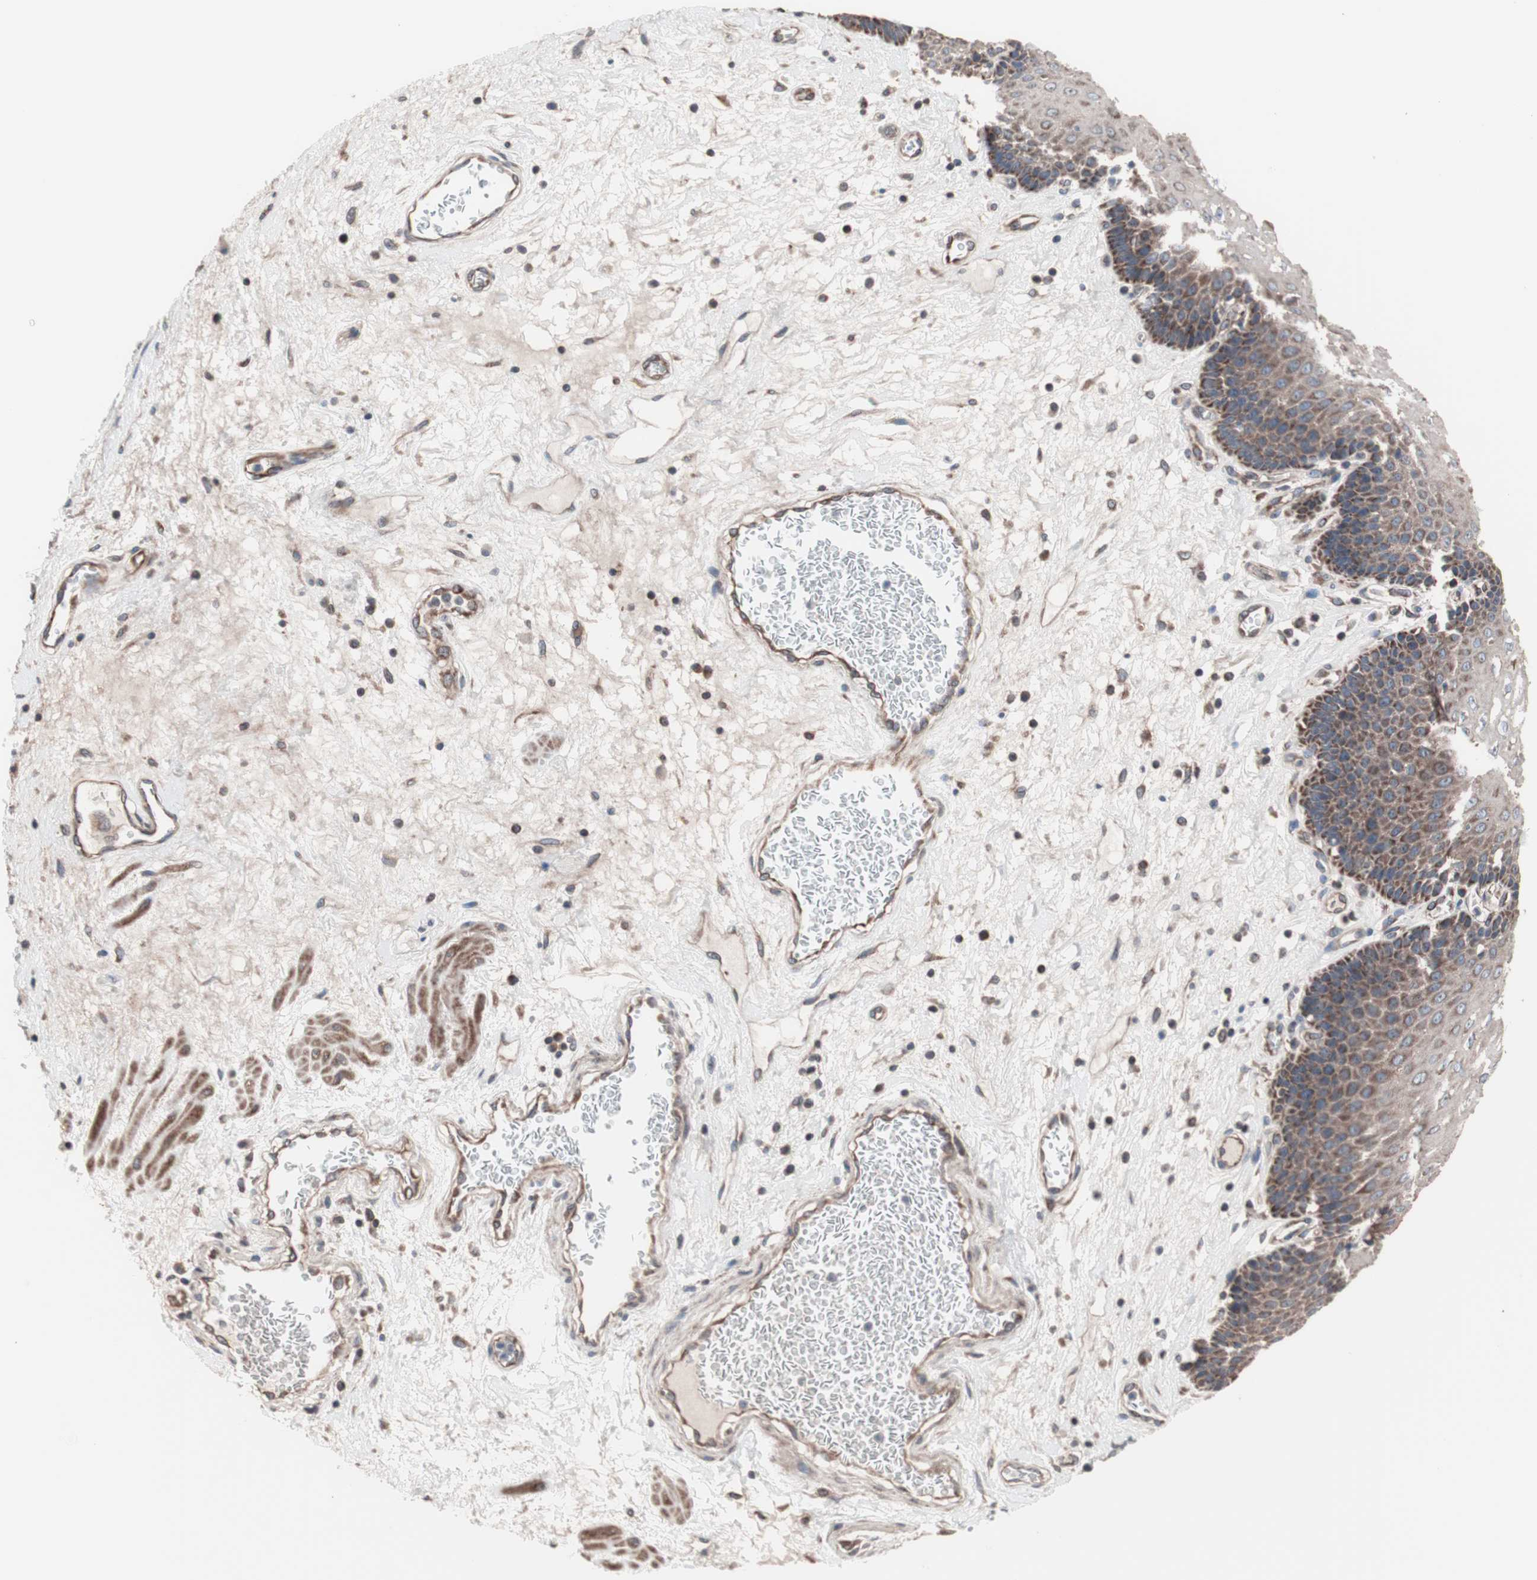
{"staining": {"intensity": "moderate", "quantity": ">75%", "location": "cytoplasmic/membranous"}, "tissue": "esophagus", "cell_type": "Squamous epithelial cells", "image_type": "normal", "snomed": [{"axis": "morphology", "description": "Normal tissue, NOS"}, {"axis": "topography", "description": "Esophagus"}], "caption": "Protein analysis of unremarkable esophagus exhibits moderate cytoplasmic/membranous staining in approximately >75% of squamous epithelial cells. Immunohistochemistry (ihc) stains the protein in brown and the nuclei are stained blue.", "gene": "CTTNBP2NL", "patient": {"sex": "male", "age": 48}}